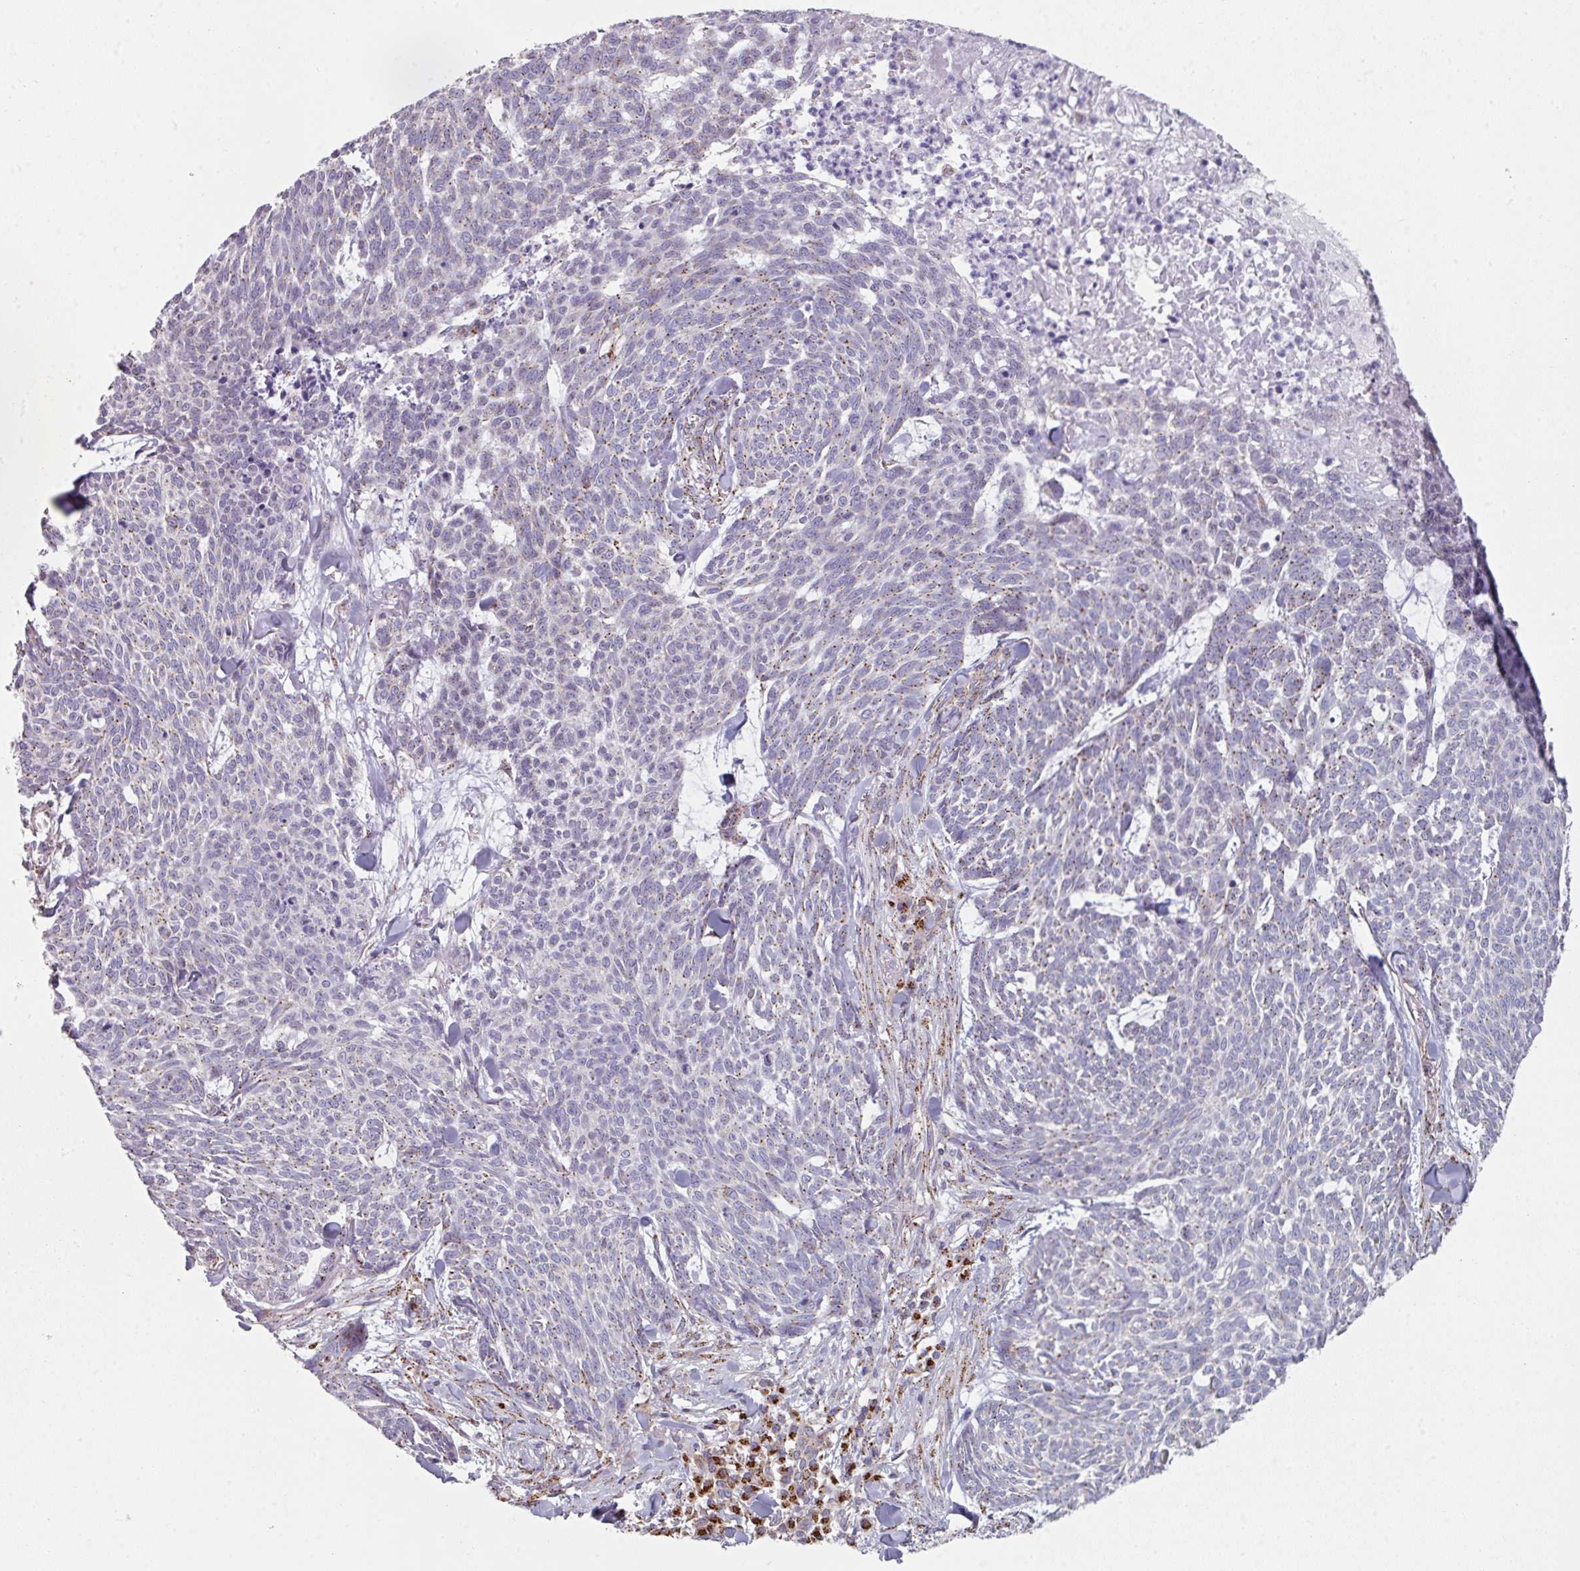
{"staining": {"intensity": "moderate", "quantity": "25%-75%", "location": "cytoplasmic/membranous"}, "tissue": "skin cancer", "cell_type": "Tumor cells", "image_type": "cancer", "snomed": [{"axis": "morphology", "description": "Basal cell carcinoma"}, {"axis": "topography", "description": "Skin"}], "caption": "Immunohistochemistry micrograph of human skin cancer stained for a protein (brown), which displays medium levels of moderate cytoplasmic/membranous positivity in about 25%-75% of tumor cells.", "gene": "CCDC85B", "patient": {"sex": "female", "age": 93}}